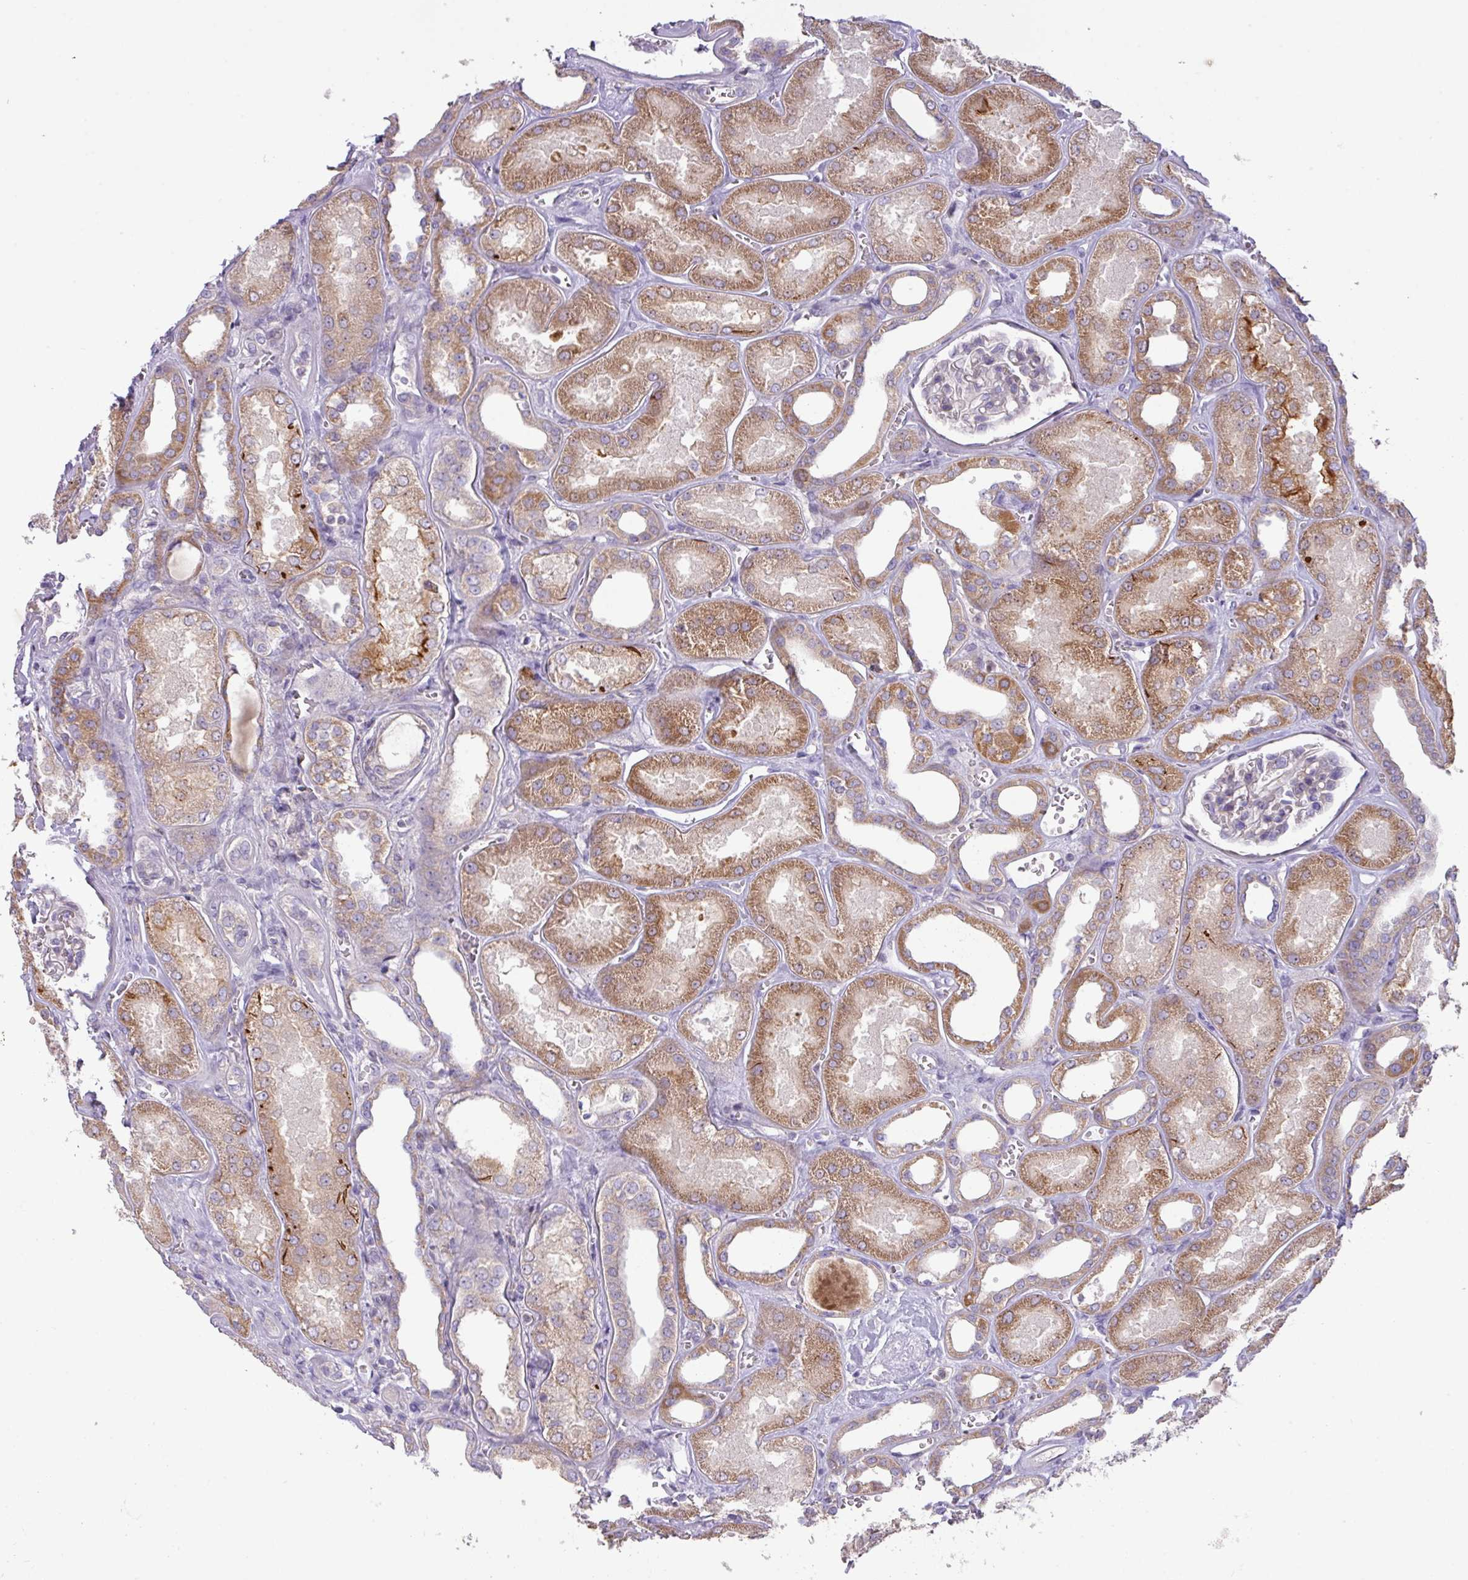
{"staining": {"intensity": "negative", "quantity": "none", "location": "none"}, "tissue": "kidney", "cell_type": "Cells in glomeruli", "image_type": "normal", "snomed": [{"axis": "morphology", "description": "Normal tissue, NOS"}, {"axis": "morphology", "description": "Adenocarcinoma, NOS"}, {"axis": "topography", "description": "Kidney"}], "caption": "IHC micrograph of normal kidney: kidney stained with DAB displays no significant protein expression in cells in glomeruli.", "gene": "ZNF394", "patient": {"sex": "female", "age": 68}}